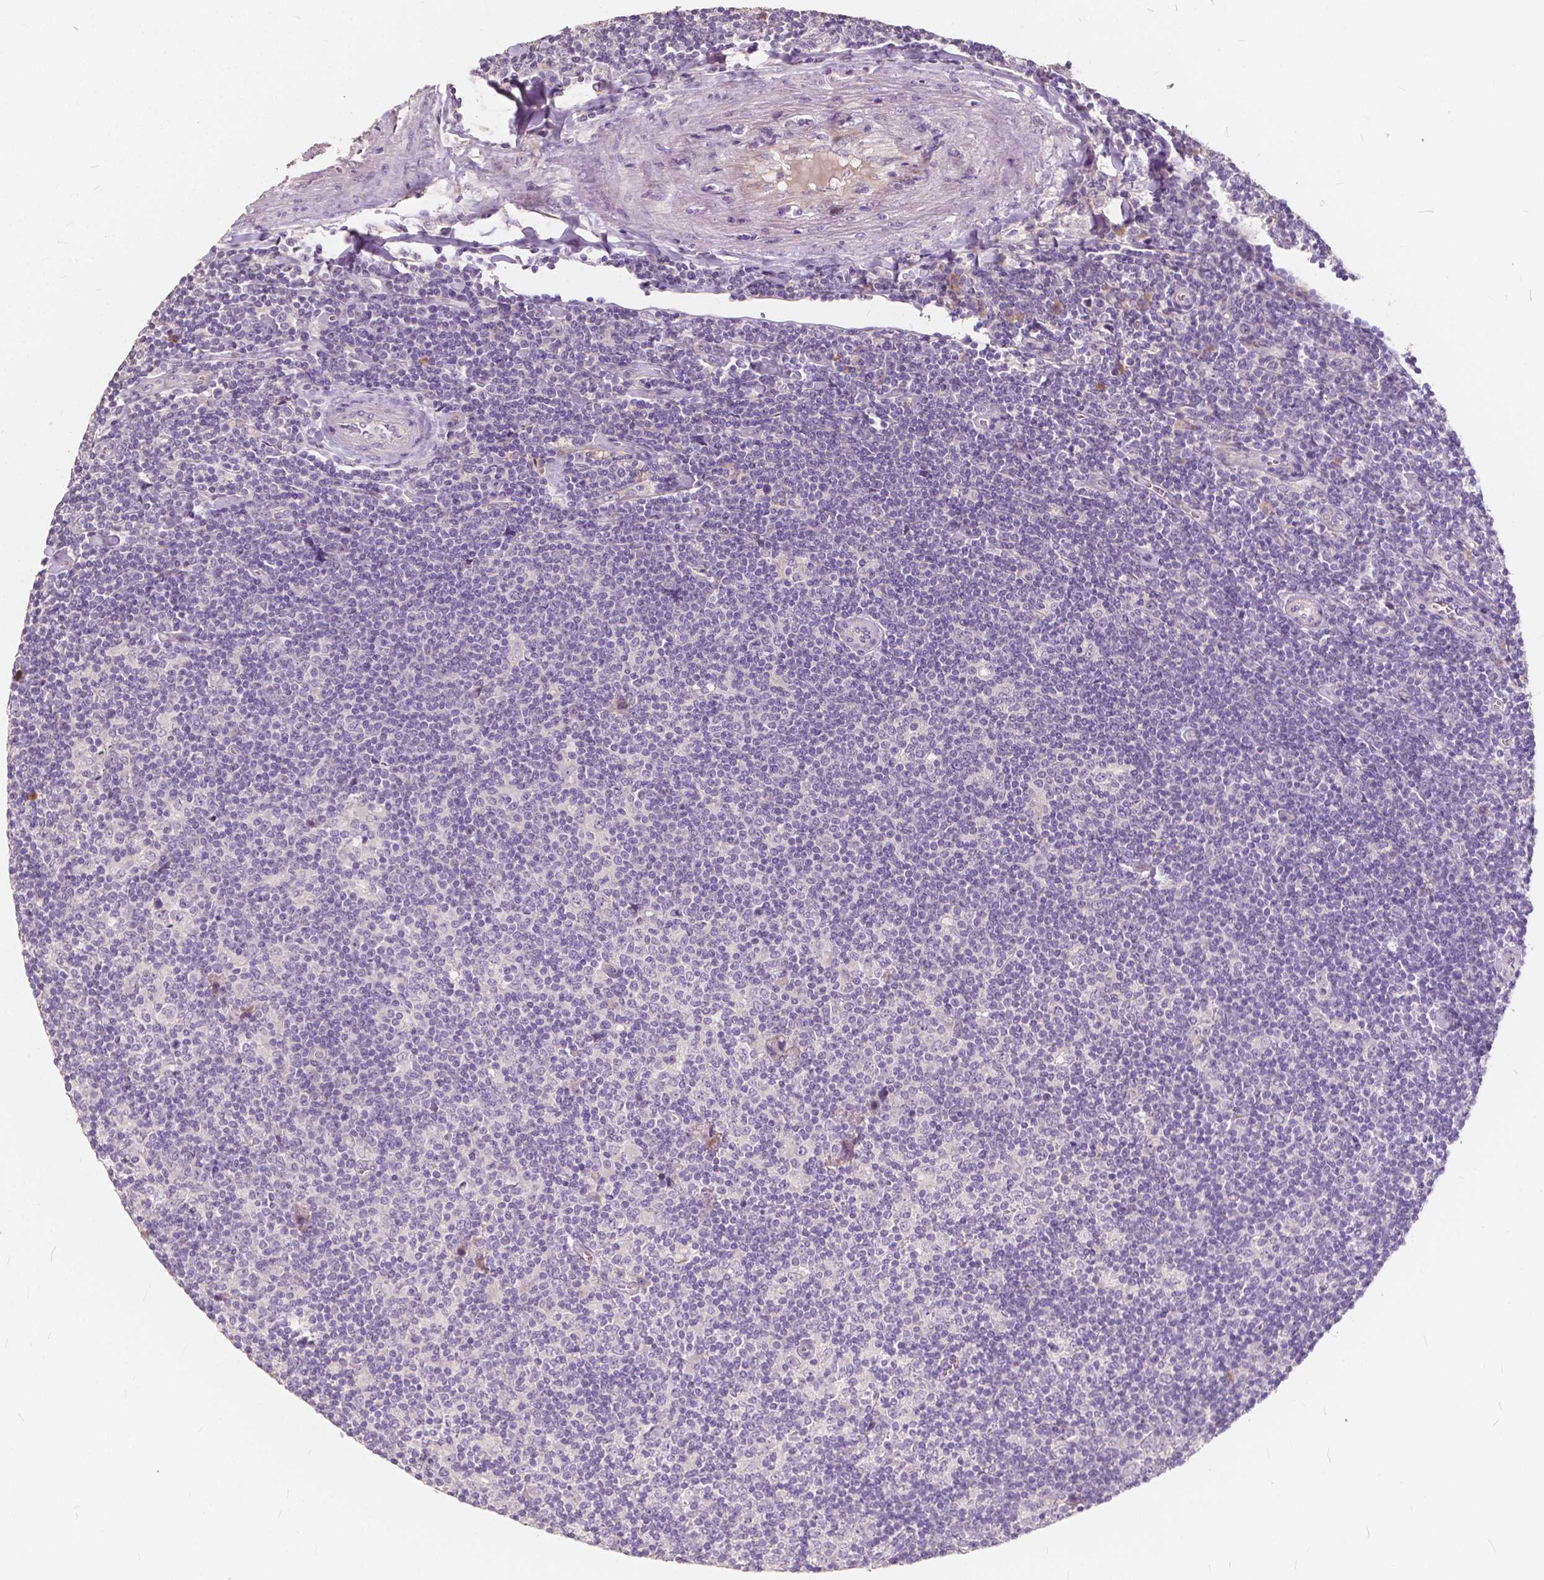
{"staining": {"intensity": "negative", "quantity": "none", "location": "none"}, "tissue": "lymphoma", "cell_type": "Tumor cells", "image_type": "cancer", "snomed": [{"axis": "morphology", "description": "Hodgkin's disease, NOS"}, {"axis": "topography", "description": "Lymph node"}], "caption": "Tumor cells are negative for brown protein staining in Hodgkin's disease.", "gene": "SLC7A8", "patient": {"sex": "male", "age": 40}}